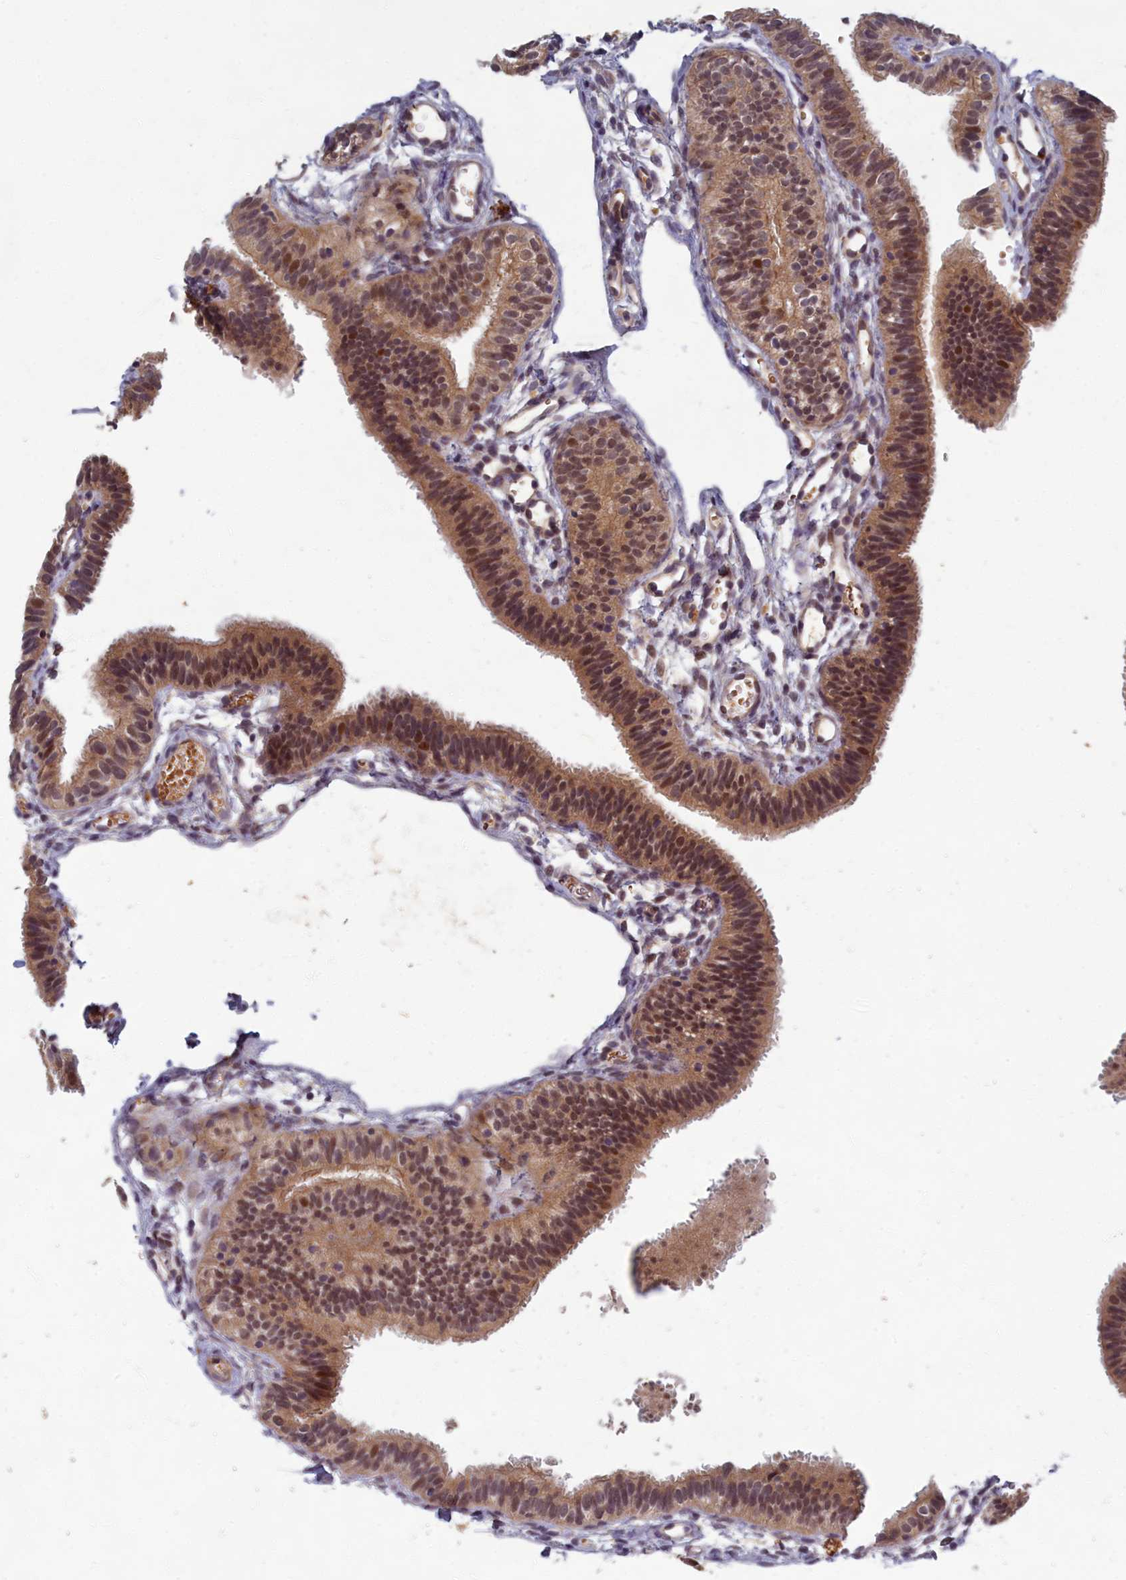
{"staining": {"intensity": "moderate", "quantity": ">75%", "location": "cytoplasmic/membranous,nuclear"}, "tissue": "fallopian tube", "cell_type": "Glandular cells", "image_type": "normal", "snomed": [{"axis": "morphology", "description": "Normal tissue, NOS"}, {"axis": "topography", "description": "Fallopian tube"}], "caption": "An immunohistochemistry (IHC) image of normal tissue is shown. Protein staining in brown shows moderate cytoplasmic/membranous,nuclear positivity in fallopian tube within glandular cells. (Stains: DAB (3,3'-diaminobenzidine) in brown, nuclei in blue, Microscopy: brightfield microscopy at high magnification).", "gene": "EARS2", "patient": {"sex": "female", "age": 35}}